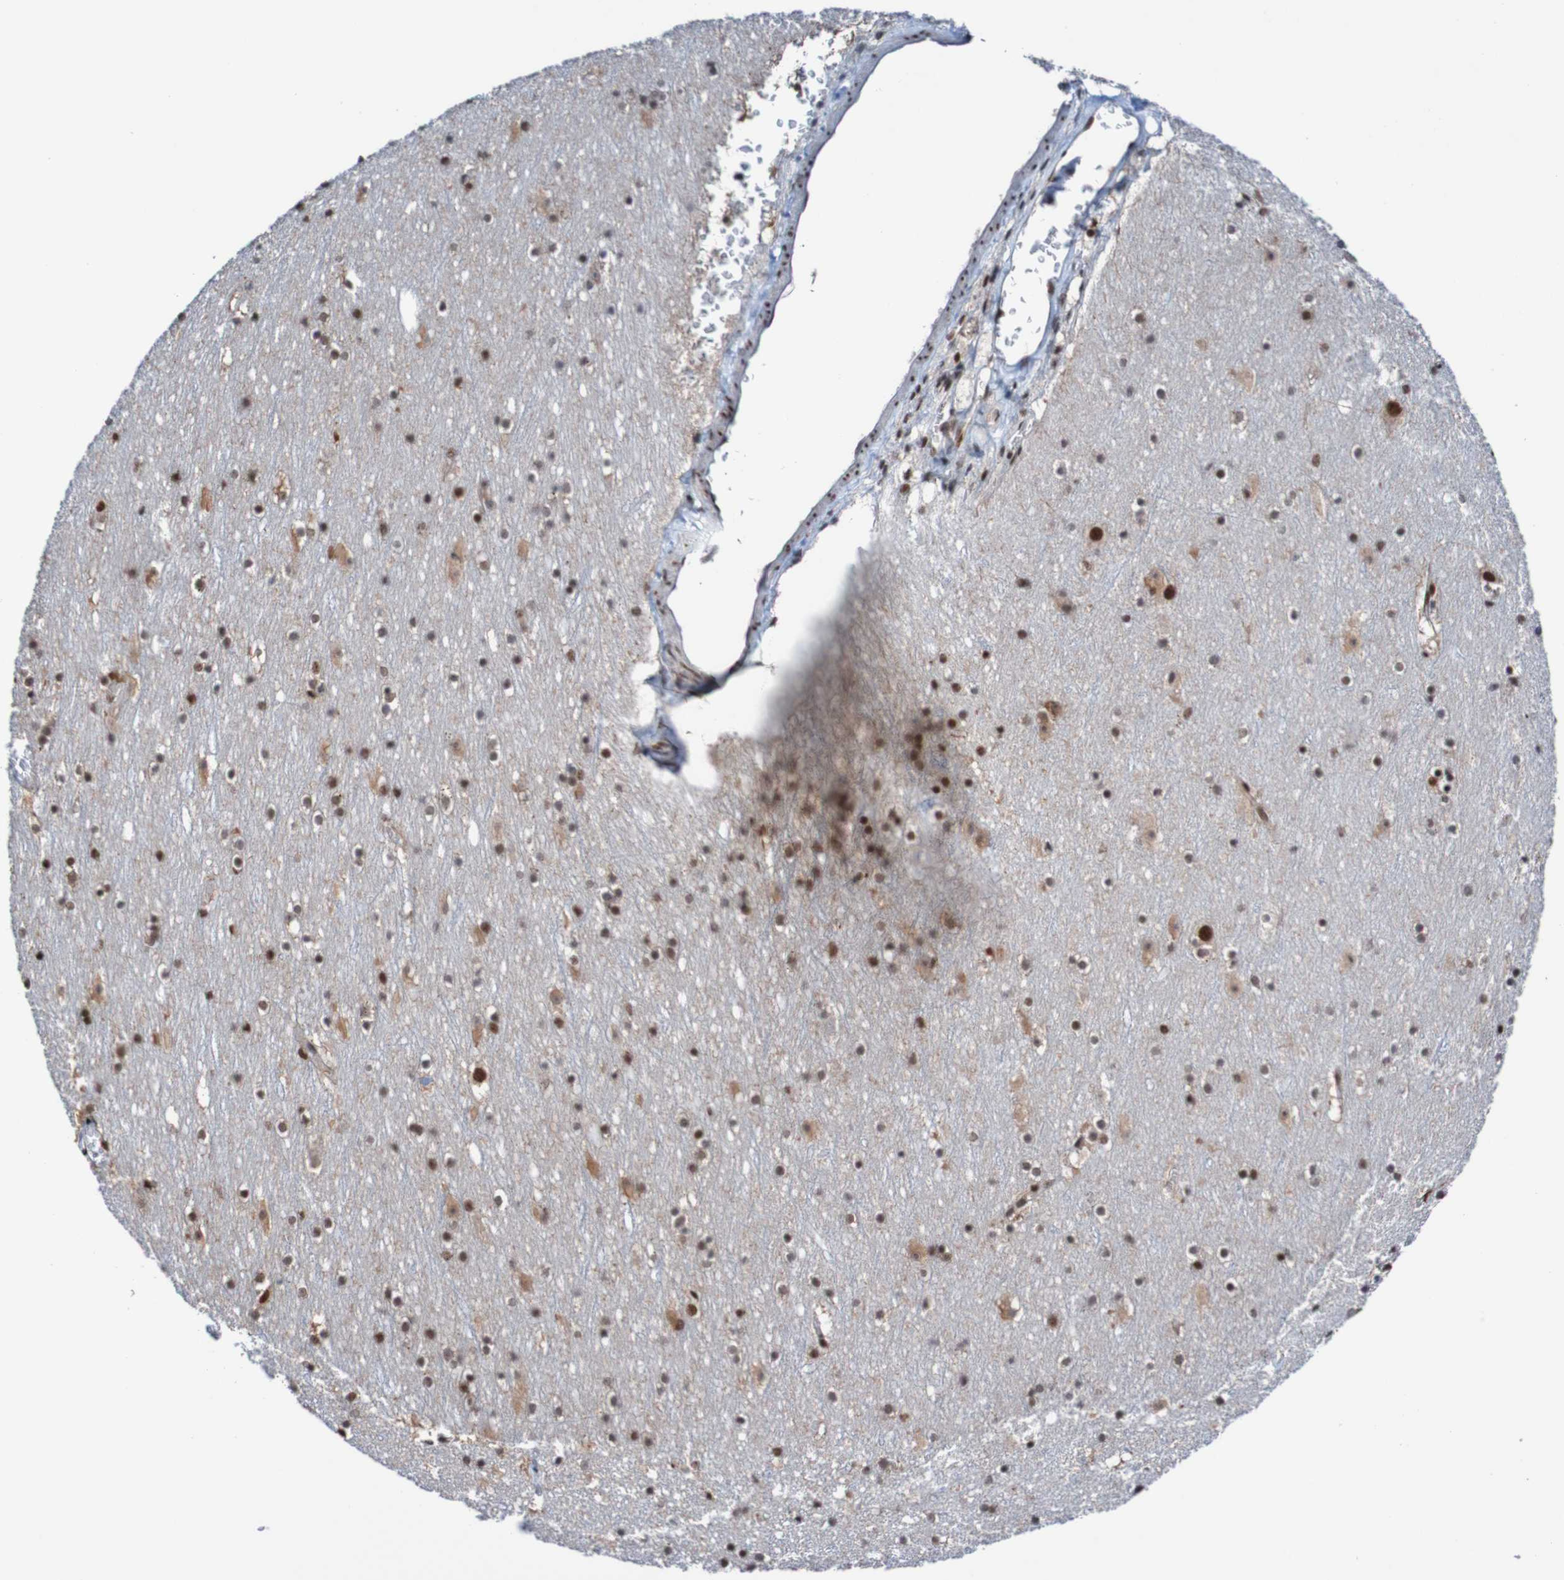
{"staining": {"intensity": "moderate", "quantity": ">75%", "location": "nuclear"}, "tissue": "cerebral cortex", "cell_type": "Endothelial cells", "image_type": "normal", "snomed": [{"axis": "morphology", "description": "Normal tissue, NOS"}, {"axis": "topography", "description": "Cerebral cortex"}], "caption": "Cerebral cortex stained with a brown dye exhibits moderate nuclear positive positivity in approximately >75% of endothelial cells.", "gene": "CDC5L", "patient": {"sex": "male", "age": 45}}